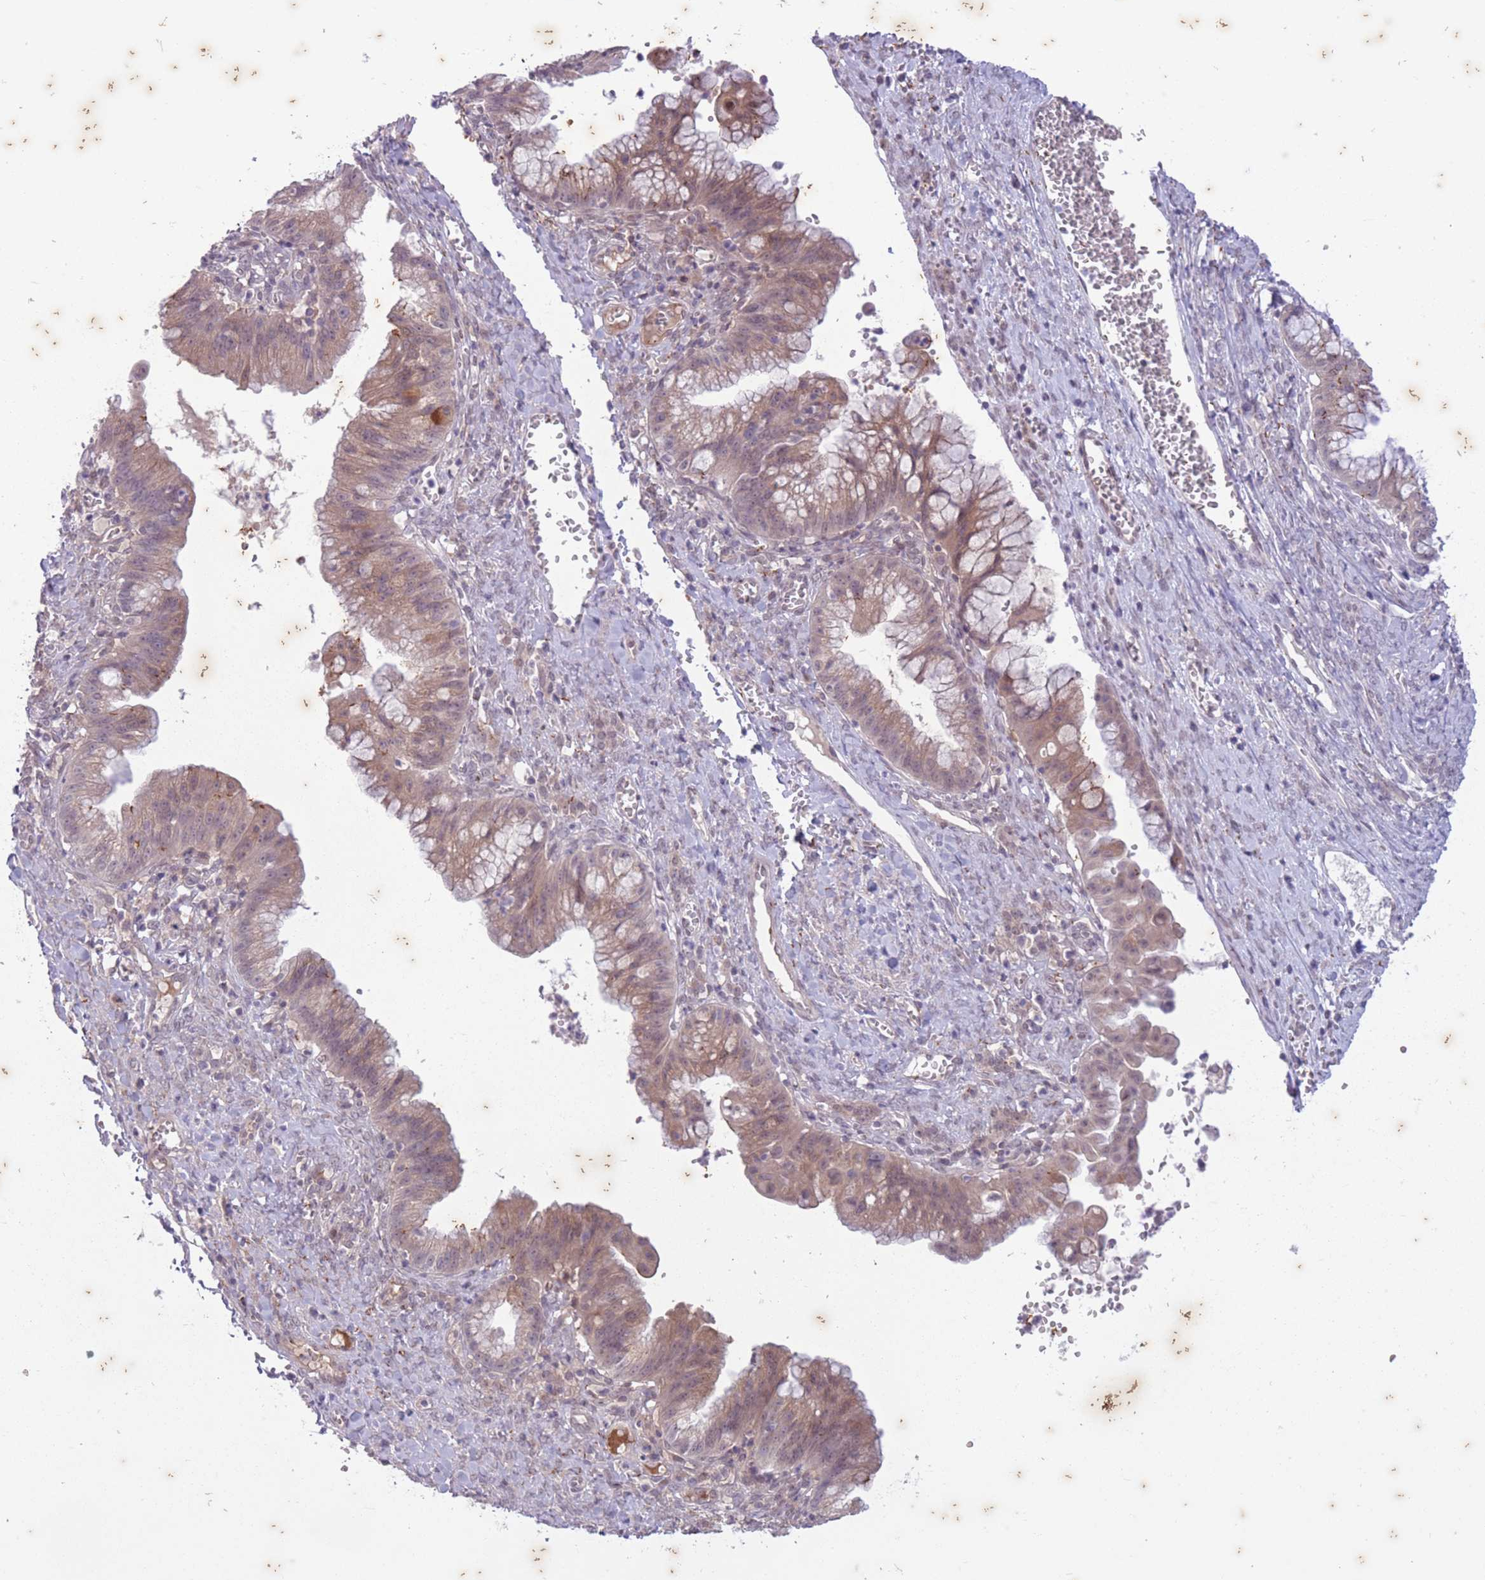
{"staining": {"intensity": "moderate", "quantity": ">75%", "location": "cytoplasmic/membranous"}, "tissue": "ovarian cancer", "cell_type": "Tumor cells", "image_type": "cancer", "snomed": [{"axis": "morphology", "description": "Cystadenocarcinoma, mucinous, NOS"}, {"axis": "topography", "description": "Ovary"}], "caption": "Approximately >75% of tumor cells in human ovarian mucinous cystadenocarcinoma demonstrate moderate cytoplasmic/membranous protein expression as visualized by brown immunohistochemical staining.", "gene": "ARPIN", "patient": {"sex": "female", "age": 70}}